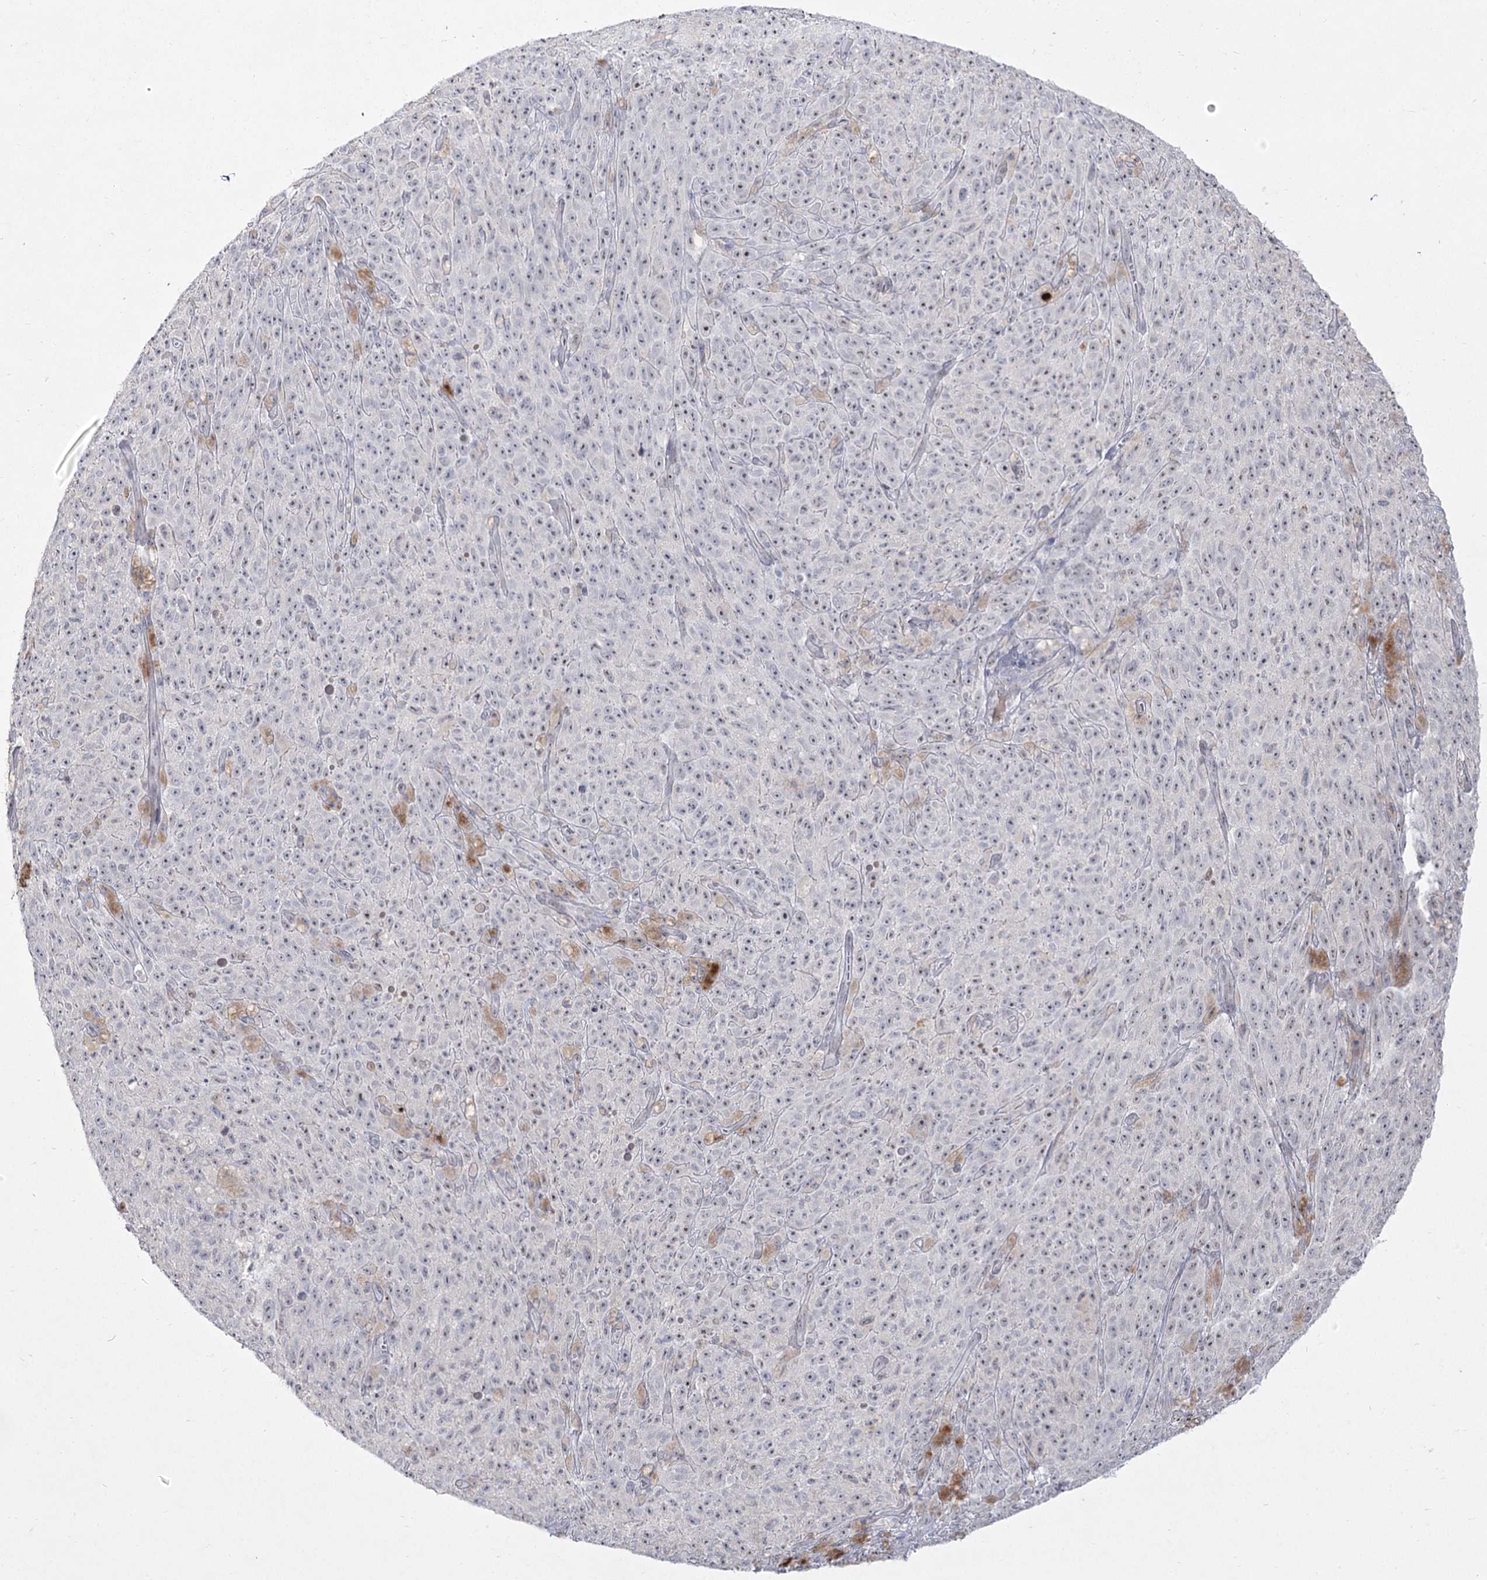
{"staining": {"intensity": "negative", "quantity": "none", "location": "none"}, "tissue": "melanoma", "cell_type": "Tumor cells", "image_type": "cancer", "snomed": [{"axis": "morphology", "description": "Malignant melanoma, NOS"}, {"axis": "topography", "description": "Skin"}], "caption": "Immunohistochemistry (IHC) histopathology image of malignant melanoma stained for a protein (brown), which displays no expression in tumor cells.", "gene": "DDX50", "patient": {"sex": "female", "age": 82}}